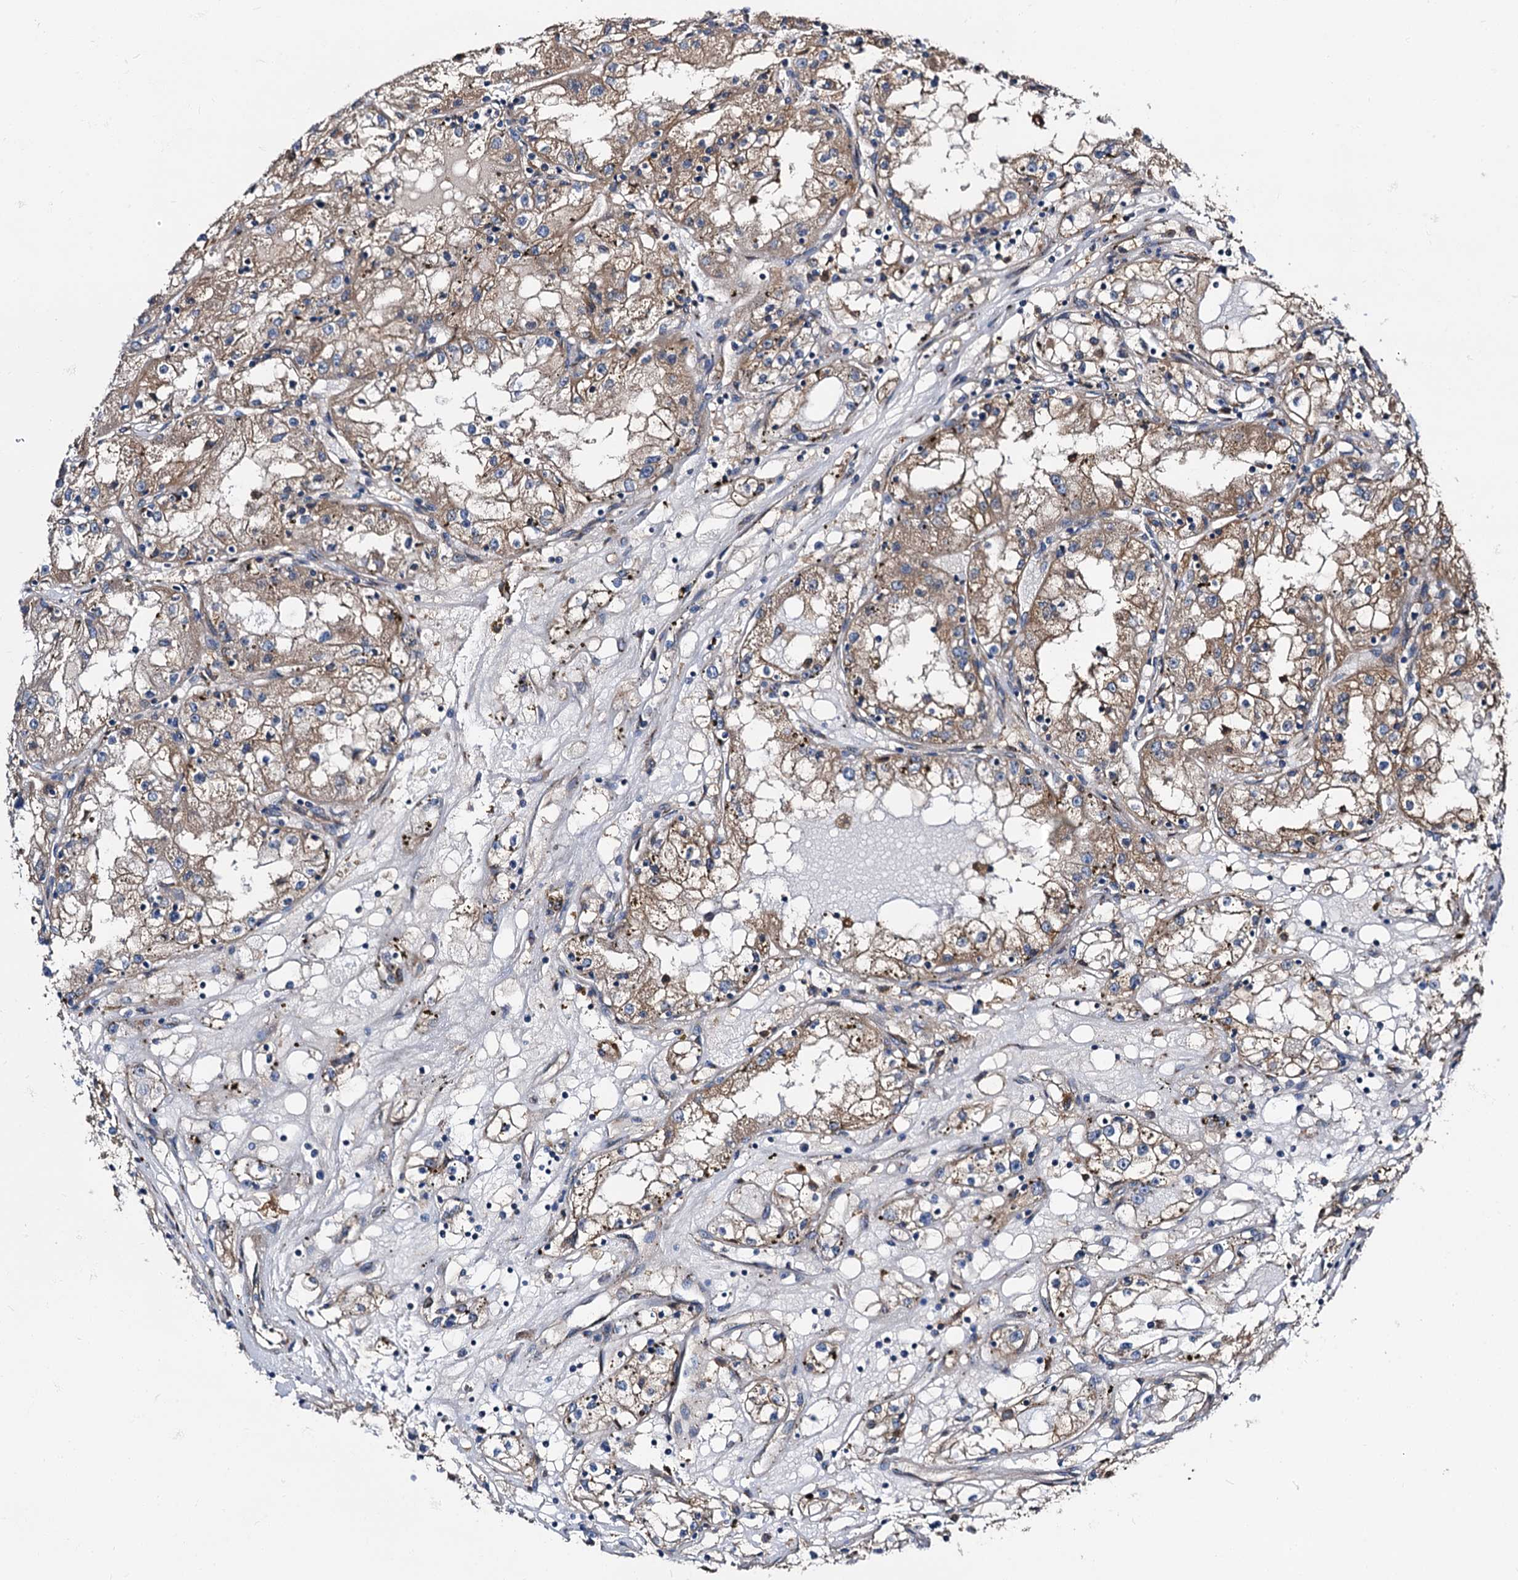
{"staining": {"intensity": "moderate", "quantity": "25%-75%", "location": "cytoplasmic/membranous"}, "tissue": "renal cancer", "cell_type": "Tumor cells", "image_type": "cancer", "snomed": [{"axis": "morphology", "description": "Adenocarcinoma, NOS"}, {"axis": "topography", "description": "Kidney"}], "caption": "DAB immunohistochemical staining of human renal adenocarcinoma demonstrates moderate cytoplasmic/membranous protein expression in approximately 25%-75% of tumor cells. Nuclei are stained in blue.", "gene": "PEX5", "patient": {"sex": "male", "age": 56}}